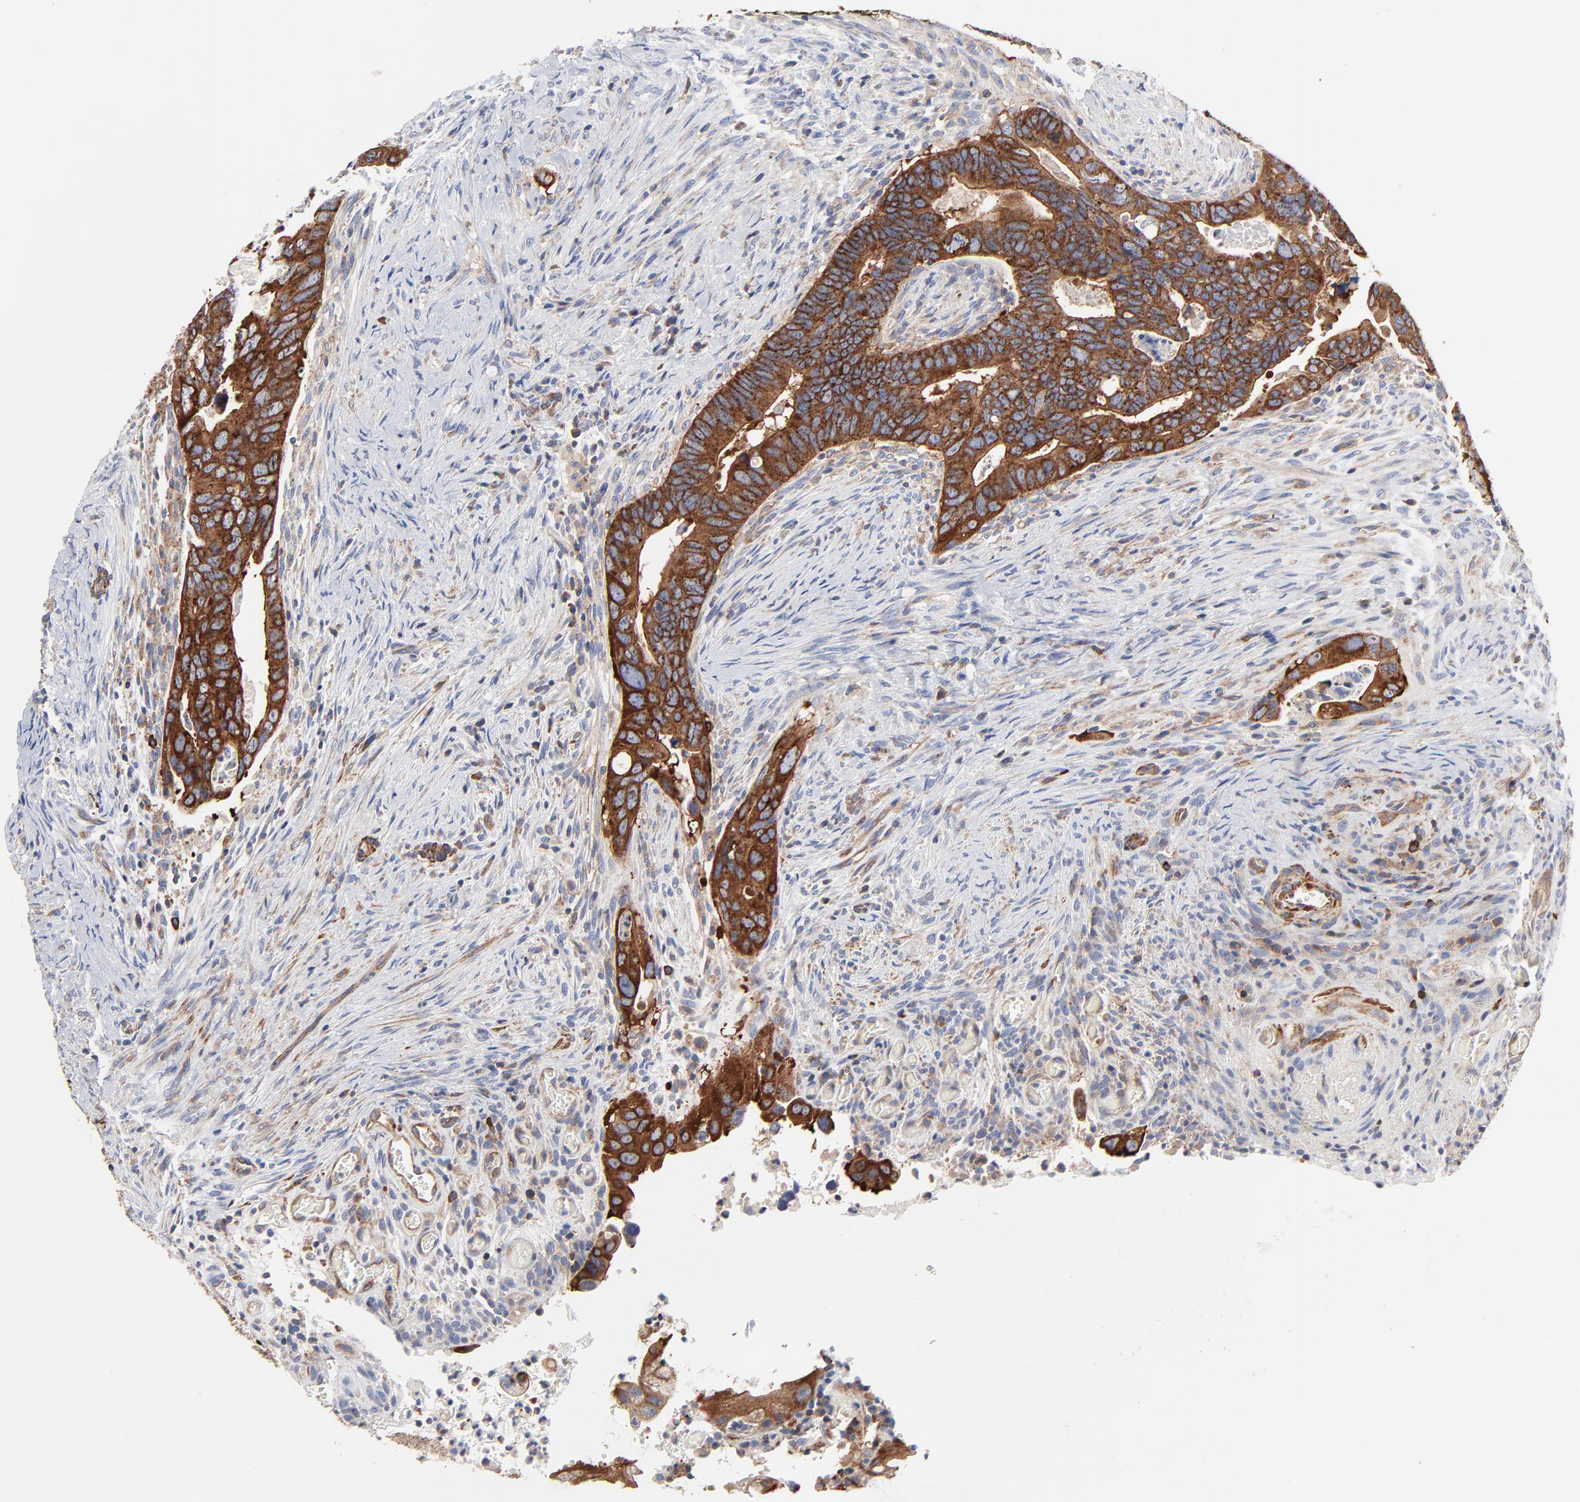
{"staining": {"intensity": "strong", "quantity": ">75%", "location": "cytoplasmic/membranous"}, "tissue": "colorectal cancer", "cell_type": "Tumor cells", "image_type": "cancer", "snomed": [{"axis": "morphology", "description": "Adenocarcinoma, NOS"}, {"axis": "topography", "description": "Rectum"}], "caption": "This is a photomicrograph of immunohistochemistry (IHC) staining of colorectal adenocarcinoma, which shows strong positivity in the cytoplasmic/membranous of tumor cells.", "gene": "CD2AP", "patient": {"sex": "male", "age": 53}}